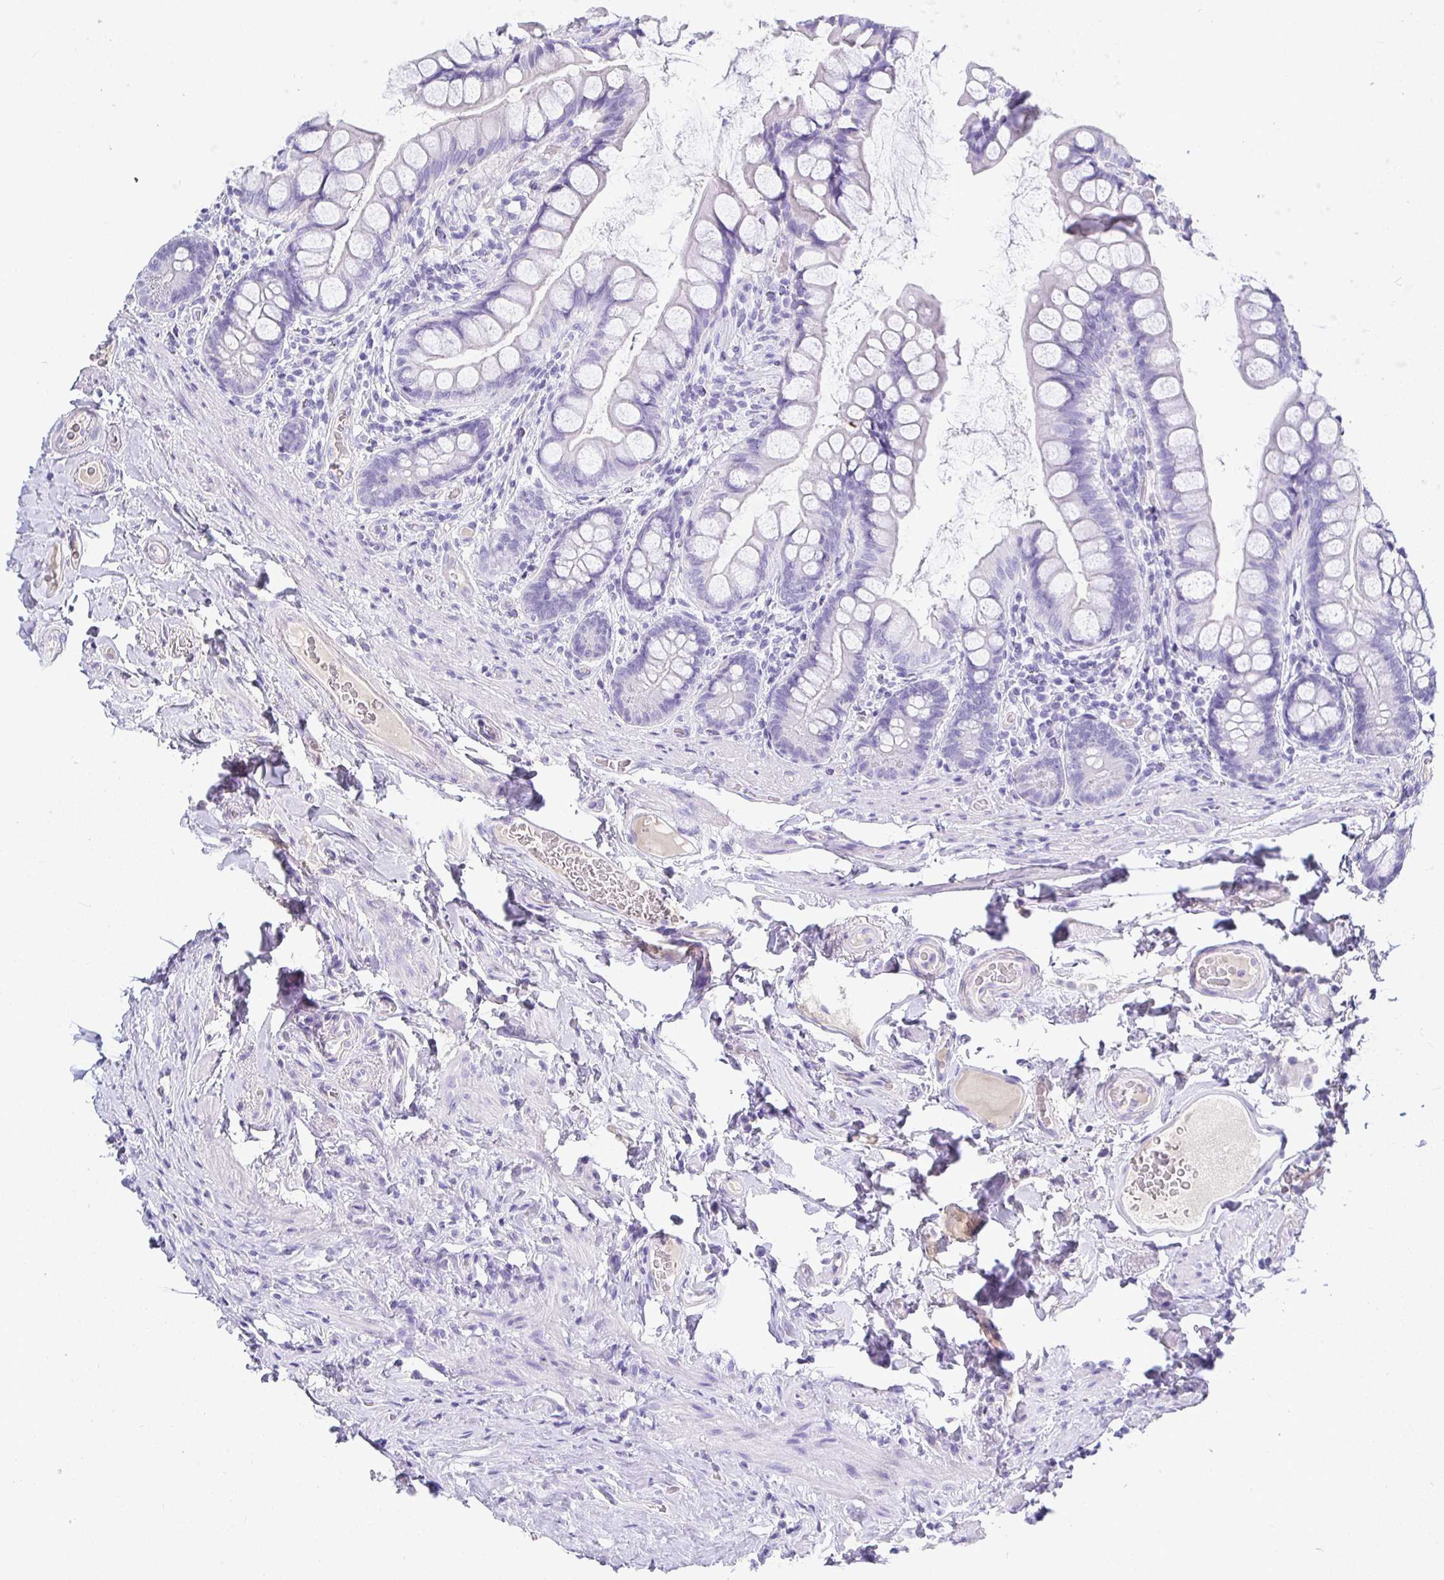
{"staining": {"intensity": "negative", "quantity": "none", "location": "none"}, "tissue": "small intestine", "cell_type": "Glandular cells", "image_type": "normal", "snomed": [{"axis": "morphology", "description": "Normal tissue, NOS"}, {"axis": "topography", "description": "Small intestine"}], "caption": "A high-resolution image shows IHC staining of normal small intestine, which shows no significant staining in glandular cells.", "gene": "TMEM241", "patient": {"sex": "male", "age": 70}}